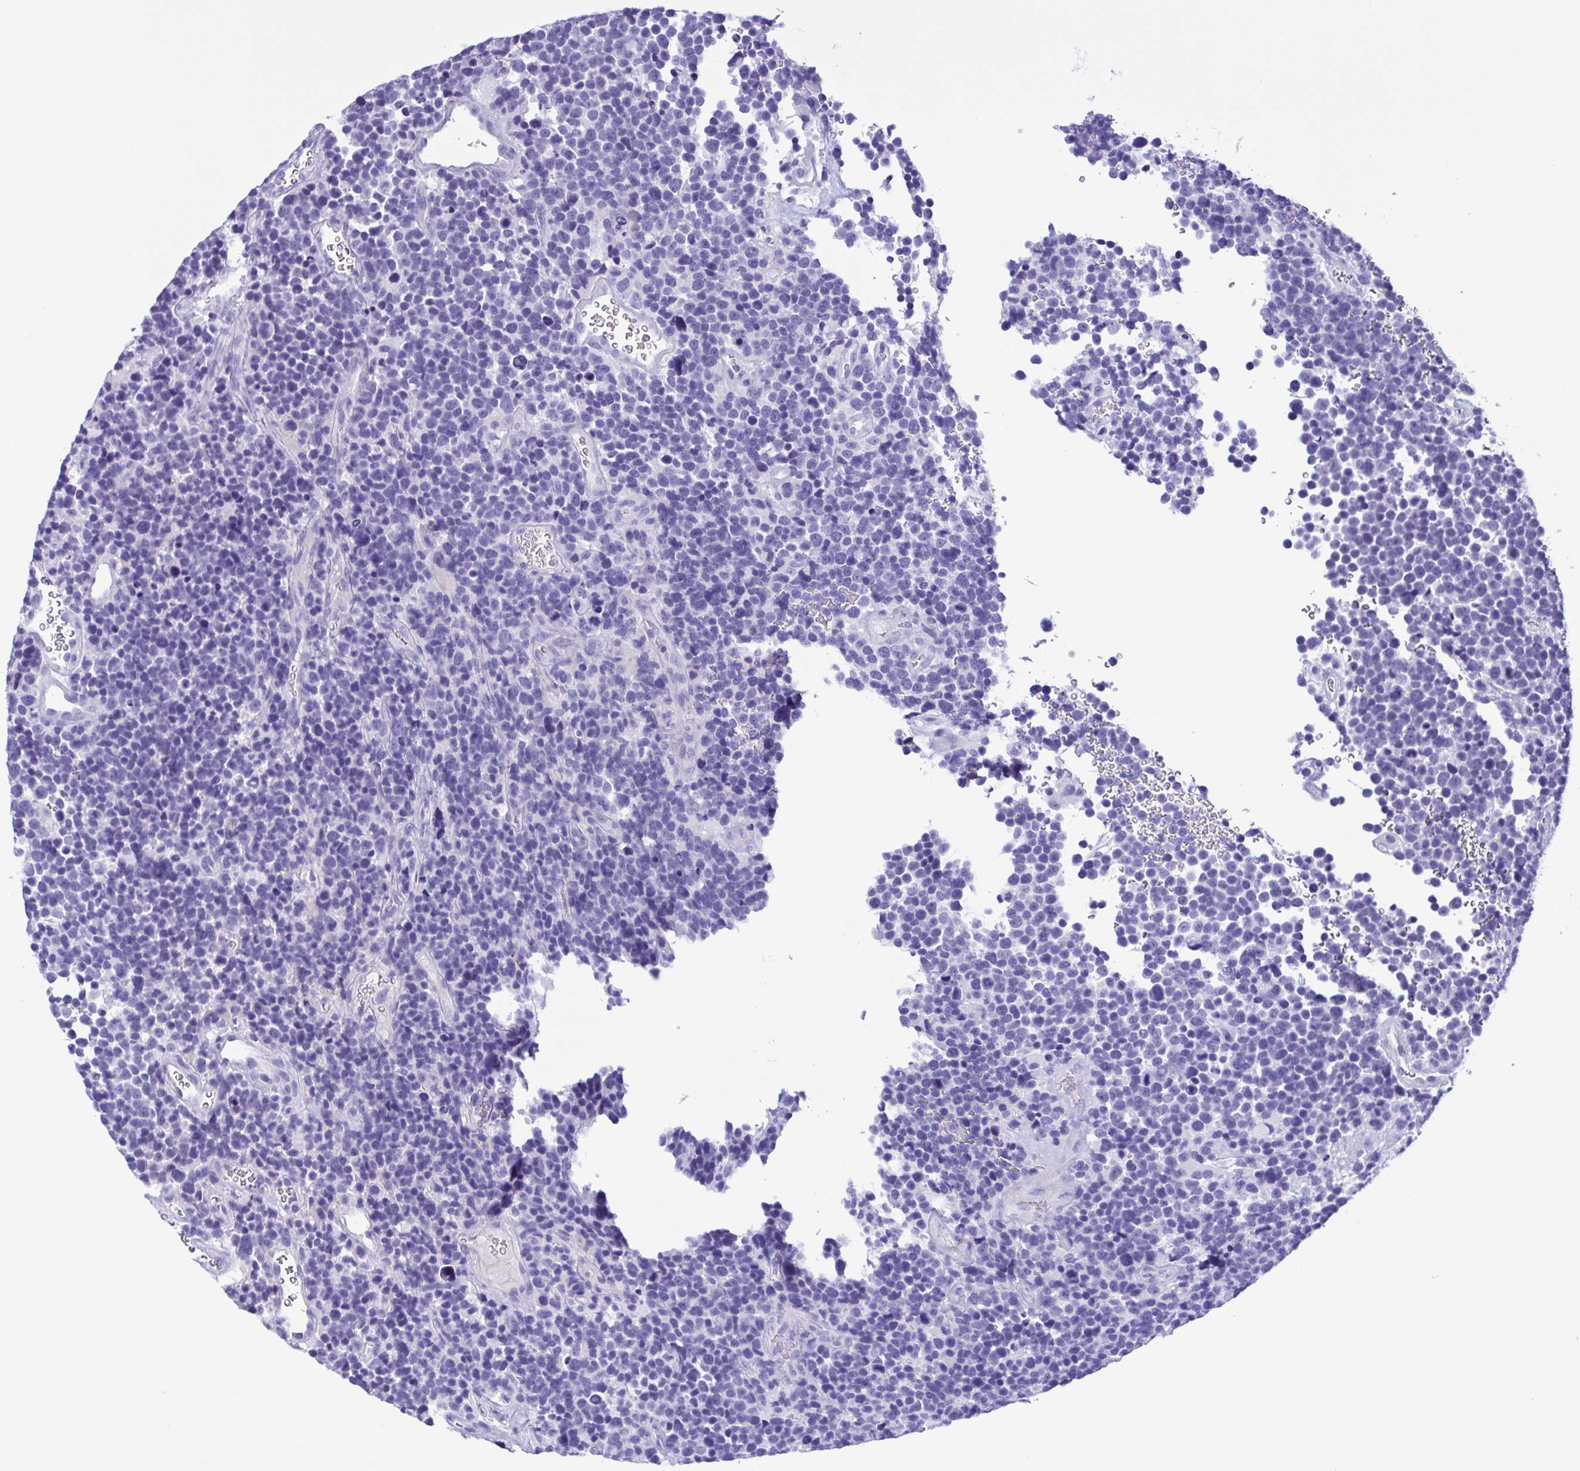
{"staining": {"intensity": "negative", "quantity": "none", "location": "none"}, "tissue": "glioma", "cell_type": "Tumor cells", "image_type": "cancer", "snomed": [{"axis": "morphology", "description": "Glioma, malignant, High grade"}, {"axis": "topography", "description": "Brain"}], "caption": "DAB (3,3'-diaminobenzidine) immunohistochemical staining of malignant glioma (high-grade) exhibits no significant expression in tumor cells.", "gene": "TSPY2", "patient": {"sex": "male", "age": 33}}